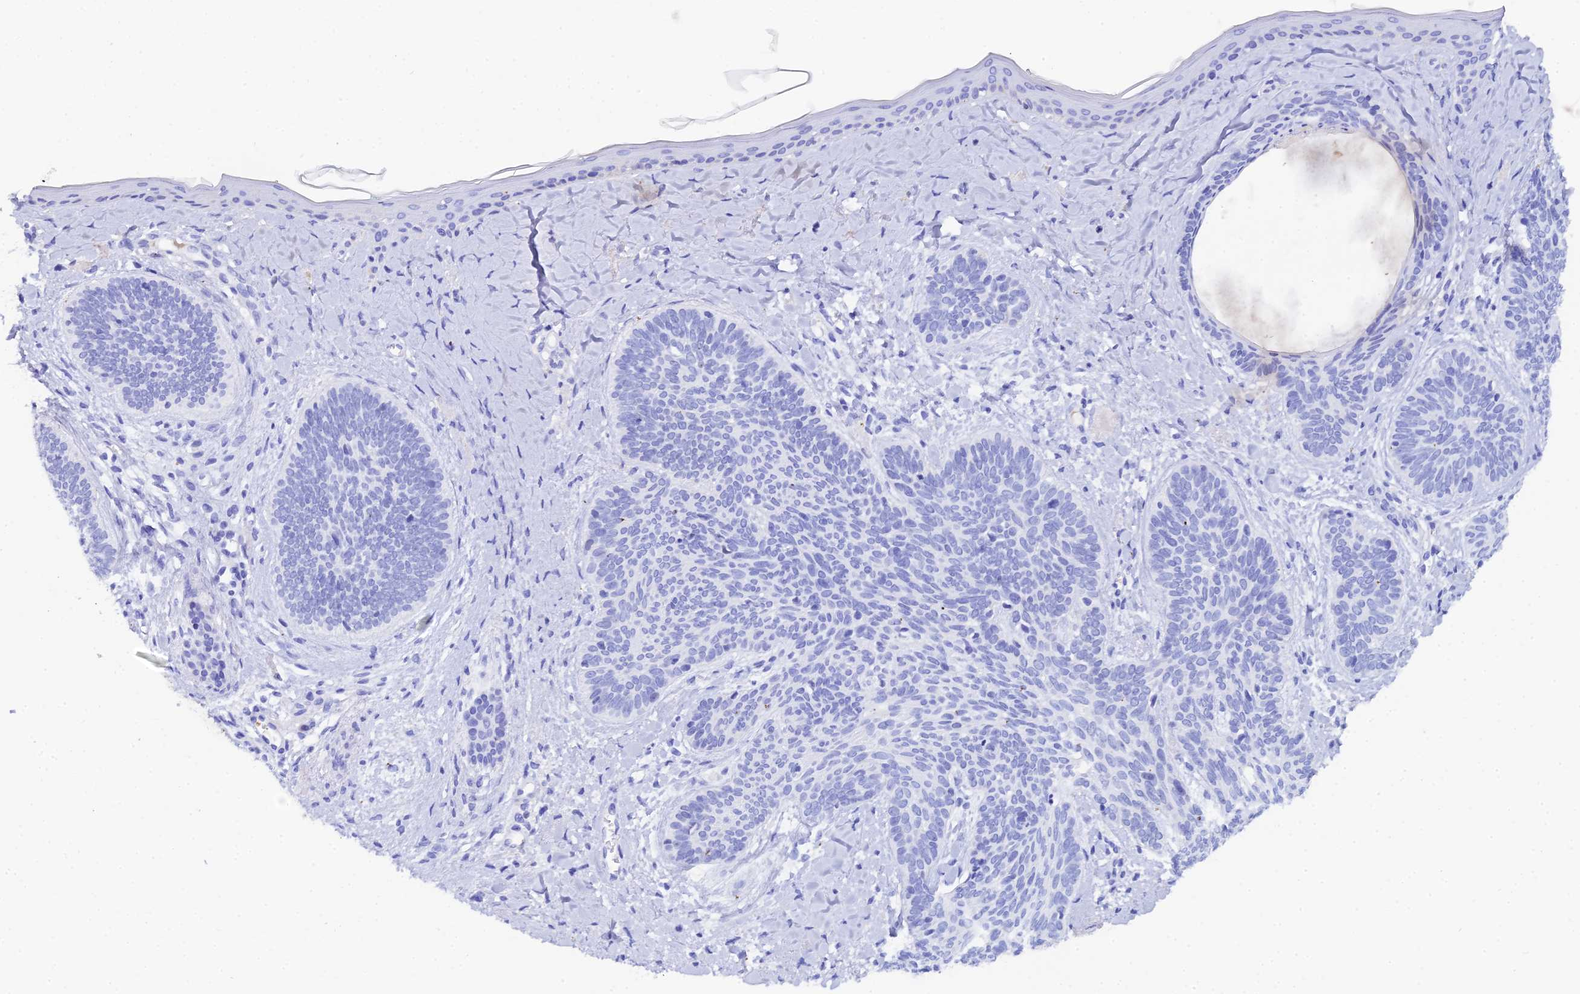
{"staining": {"intensity": "negative", "quantity": "none", "location": "none"}, "tissue": "skin cancer", "cell_type": "Tumor cells", "image_type": "cancer", "snomed": [{"axis": "morphology", "description": "Basal cell carcinoma"}, {"axis": "topography", "description": "Skin"}], "caption": "IHC of human skin cancer (basal cell carcinoma) displays no positivity in tumor cells.", "gene": "CELA3A", "patient": {"sex": "female", "age": 81}}